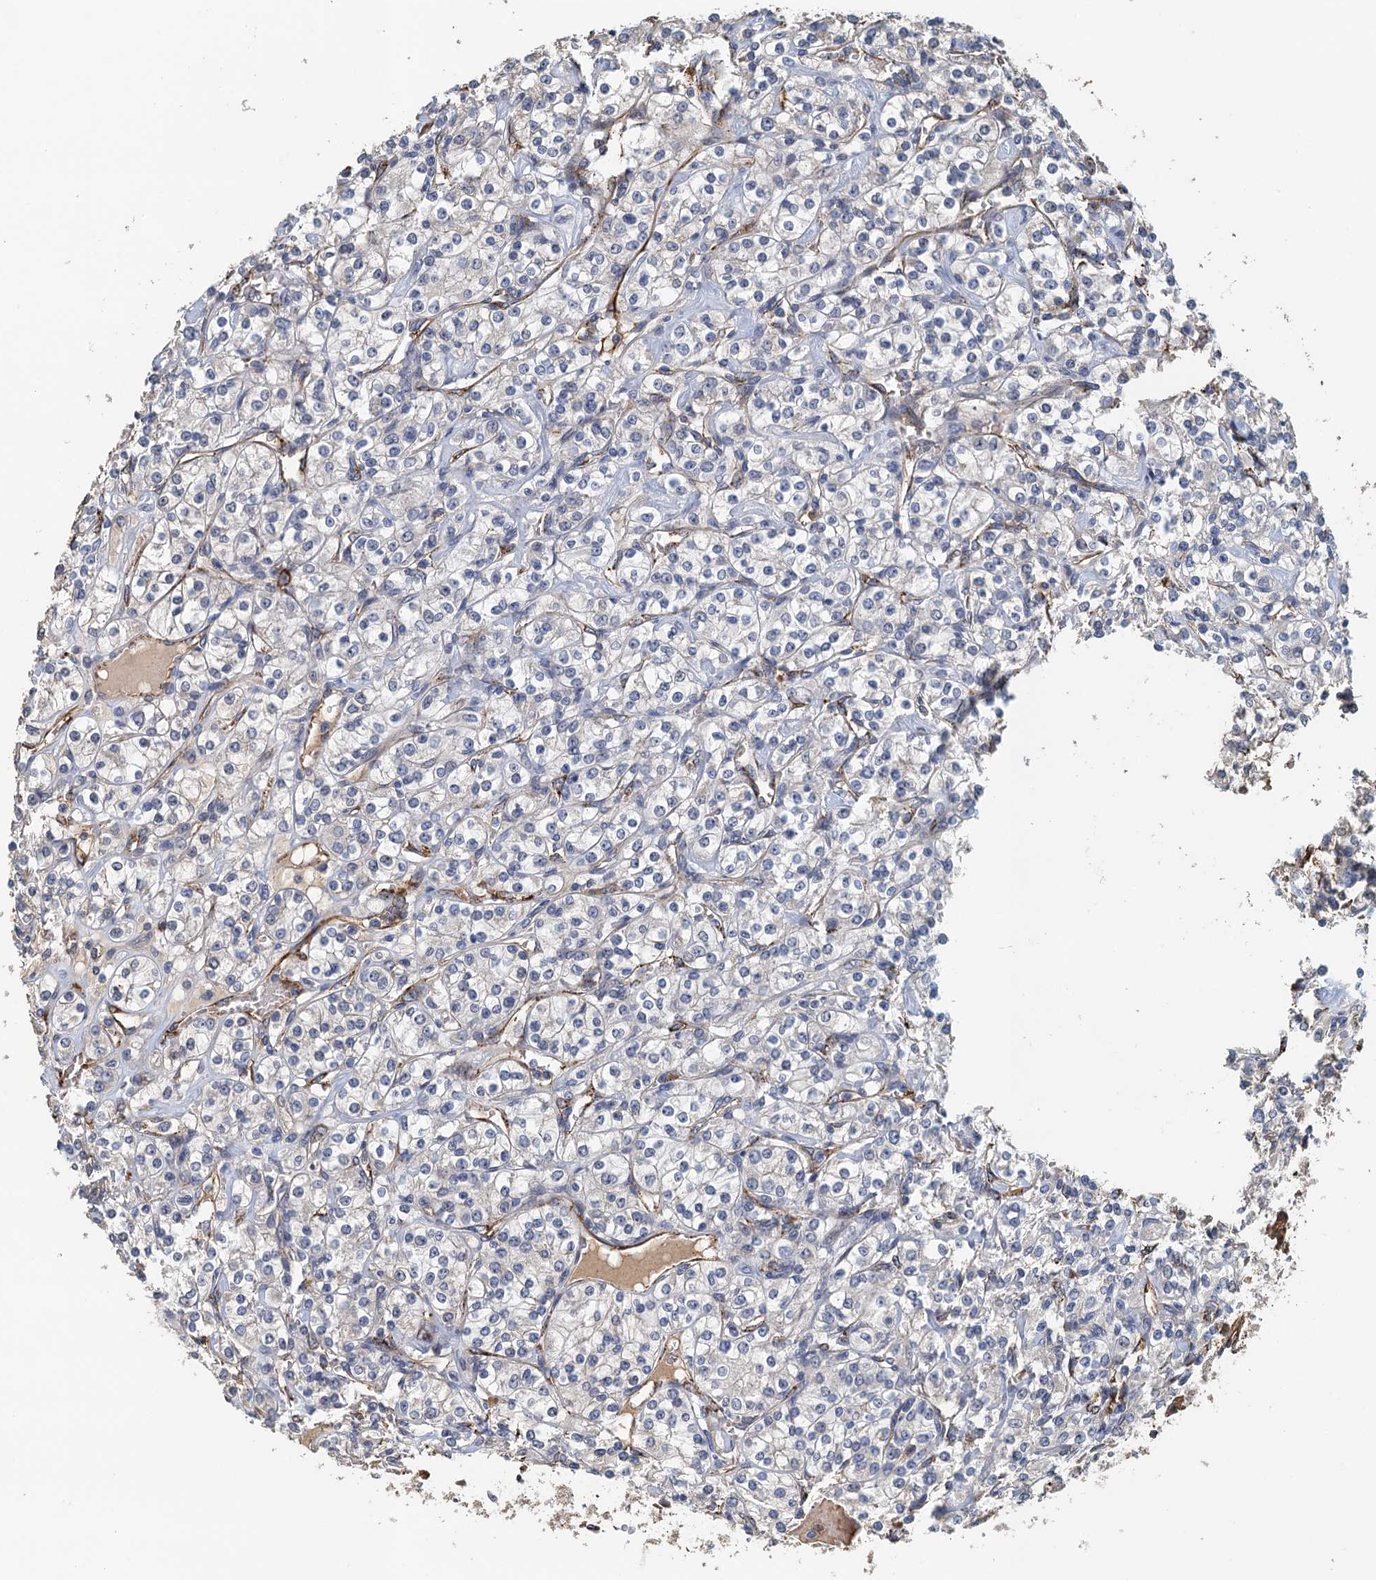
{"staining": {"intensity": "negative", "quantity": "none", "location": "none"}, "tissue": "renal cancer", "cell_type": "Tumor cells", "image_type": "cancer", "snomed": [{"axis": "morphology", "description": "Adenocarcinoma, NOS"}, {"axis": "topography", "description": "Kidney"}], "caption": "A photomicrograph of human renal cancer is negative for staining in tumor cells.", "gene": "ACSBG1", "patient": {"sex": "male", "age": 77}}